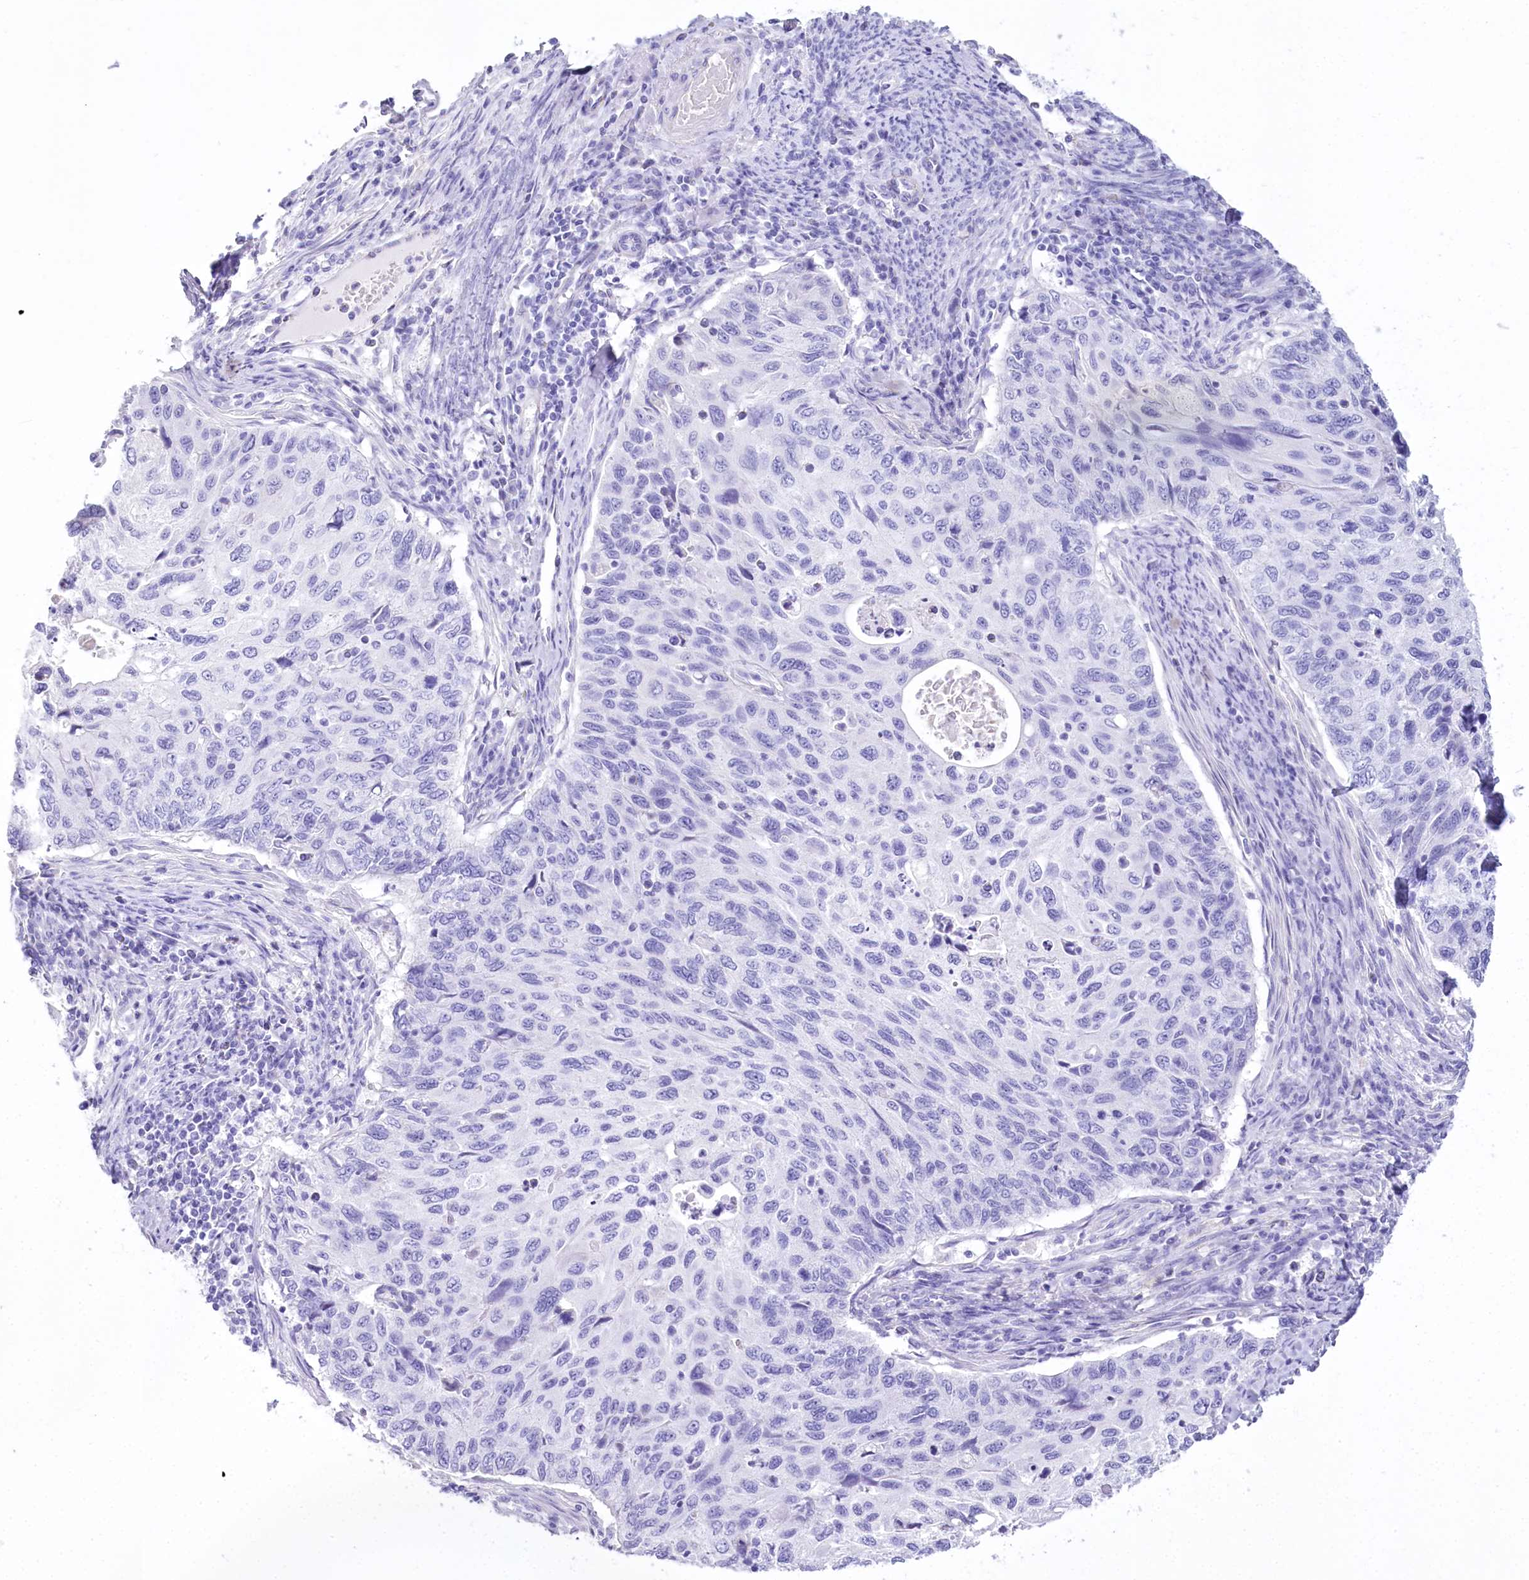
{"staining": {"intensity": "negative", "quantity": "none", "location": "none"}, "tissue": "cervical cancer", "cell_type": "Tumor cells", "image_type": "cancer", "snomed": [{"axis": "morphology", "description": "Squamous cell carcinoma, NOS"}, {"axis": "topography", "description": "Cervix"}], "caption": "Cervical cancer (squamous cell carcinoma) was stained to show a protein in brown. There is no significant expression in tumor cells.", "gene": "PBLD", "patient": {"sex": "female", "age": 70}}